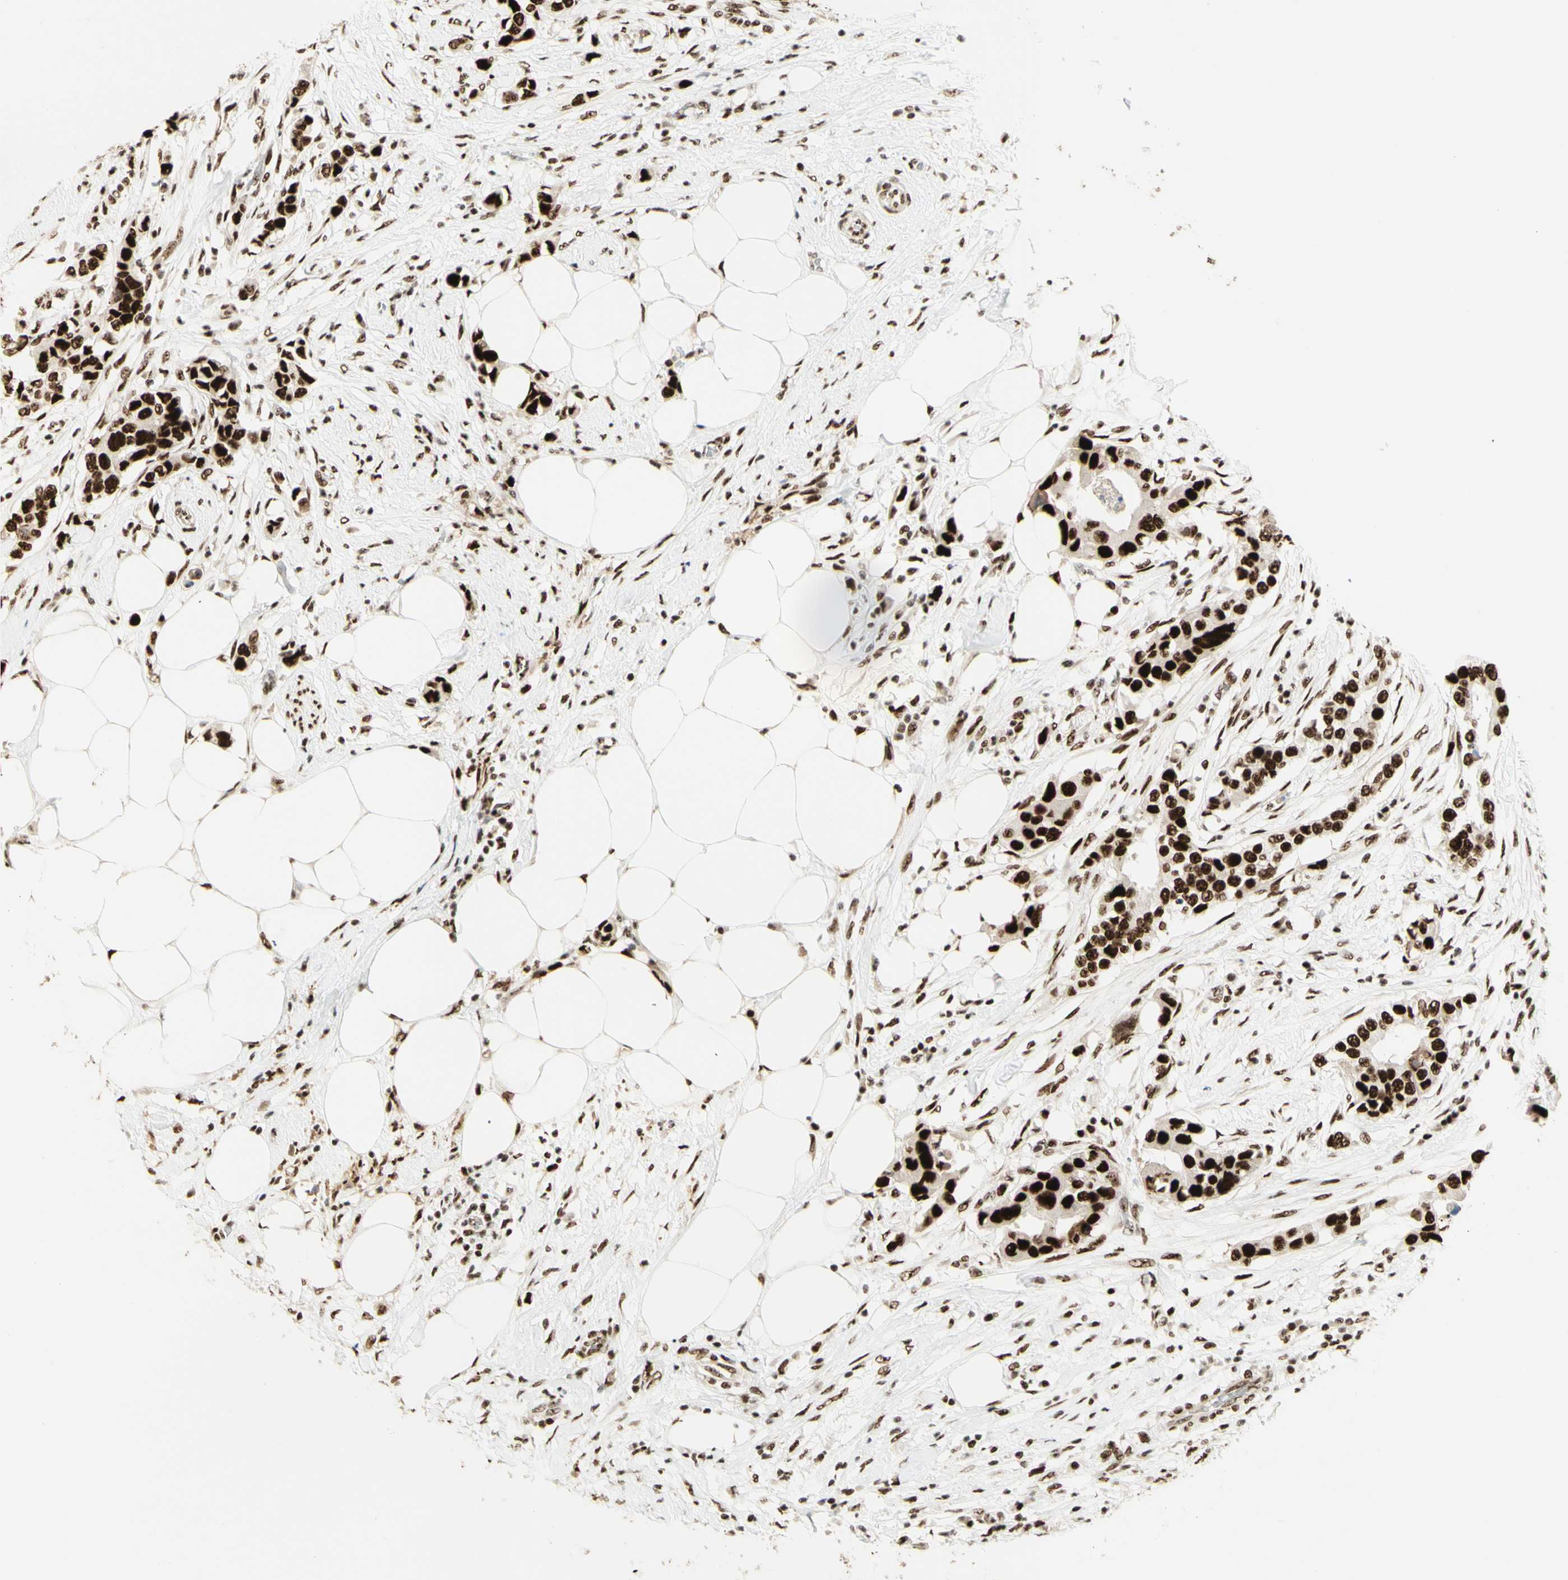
{"staining": {"intensity": "strong", "quantity": ">75%", "location": "nuclear"}, "tissue": "breast cancer", "cell_type": "Tumor cells", "image_type": "cancer", "snomed": [{"axis": "morphology", "description": "Normal tissue, NOS"}, {"axis": "morphology", "description": "Duct carcinoma"}, {"axis": "topography", "description": "Breast"}], "caption": "A brown stain highlights strong nuclear expression of a protein in human invasive ductal carcinoma (breast) tumor cells.", "gene": "DHX9", "patient": {"sex": "female", "age": 50}}